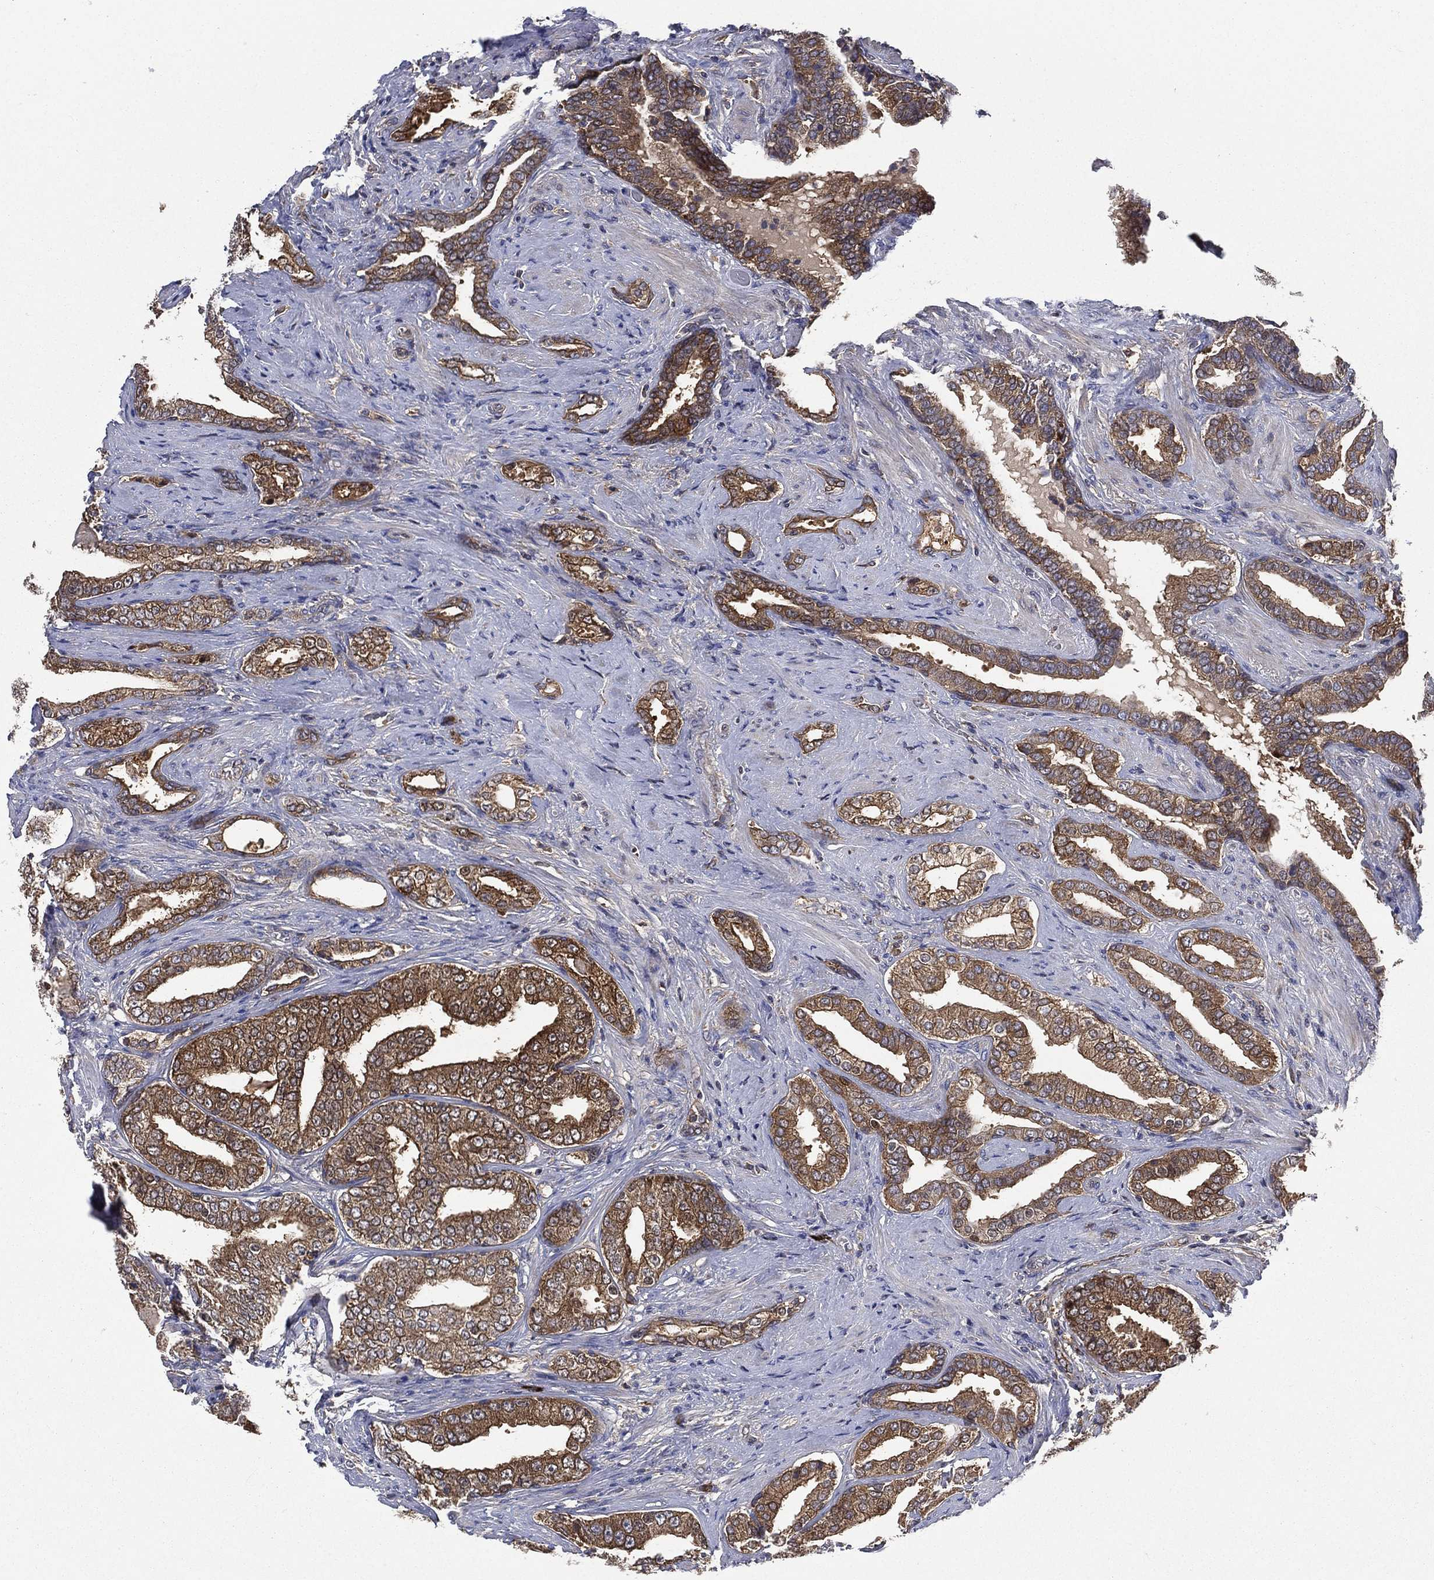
{"staining": {"intensity": "moderate", "quantity": ">75%", "location": "cytoplasmic/membranous"}, "tissue": "prostate cancer", "cell_type": "Tumor cells", "image_type": "cancer", "snomed": [{"axis": "morphology", "description": "Adenocarcinoma, Low grade"}, {"axis": "topography", "description": "Prostate and seminal vesicle, NOS"}], "caption": "Moderate cytoplasmic/membranous staining for a protein is appreciated in about >75% of tumor cells of prostate adenocarcinoma (low-grade) using immunohistochemistry (IHC).", "gene": "SMPD3", "patient": {"sex": "male", "age": 61}}